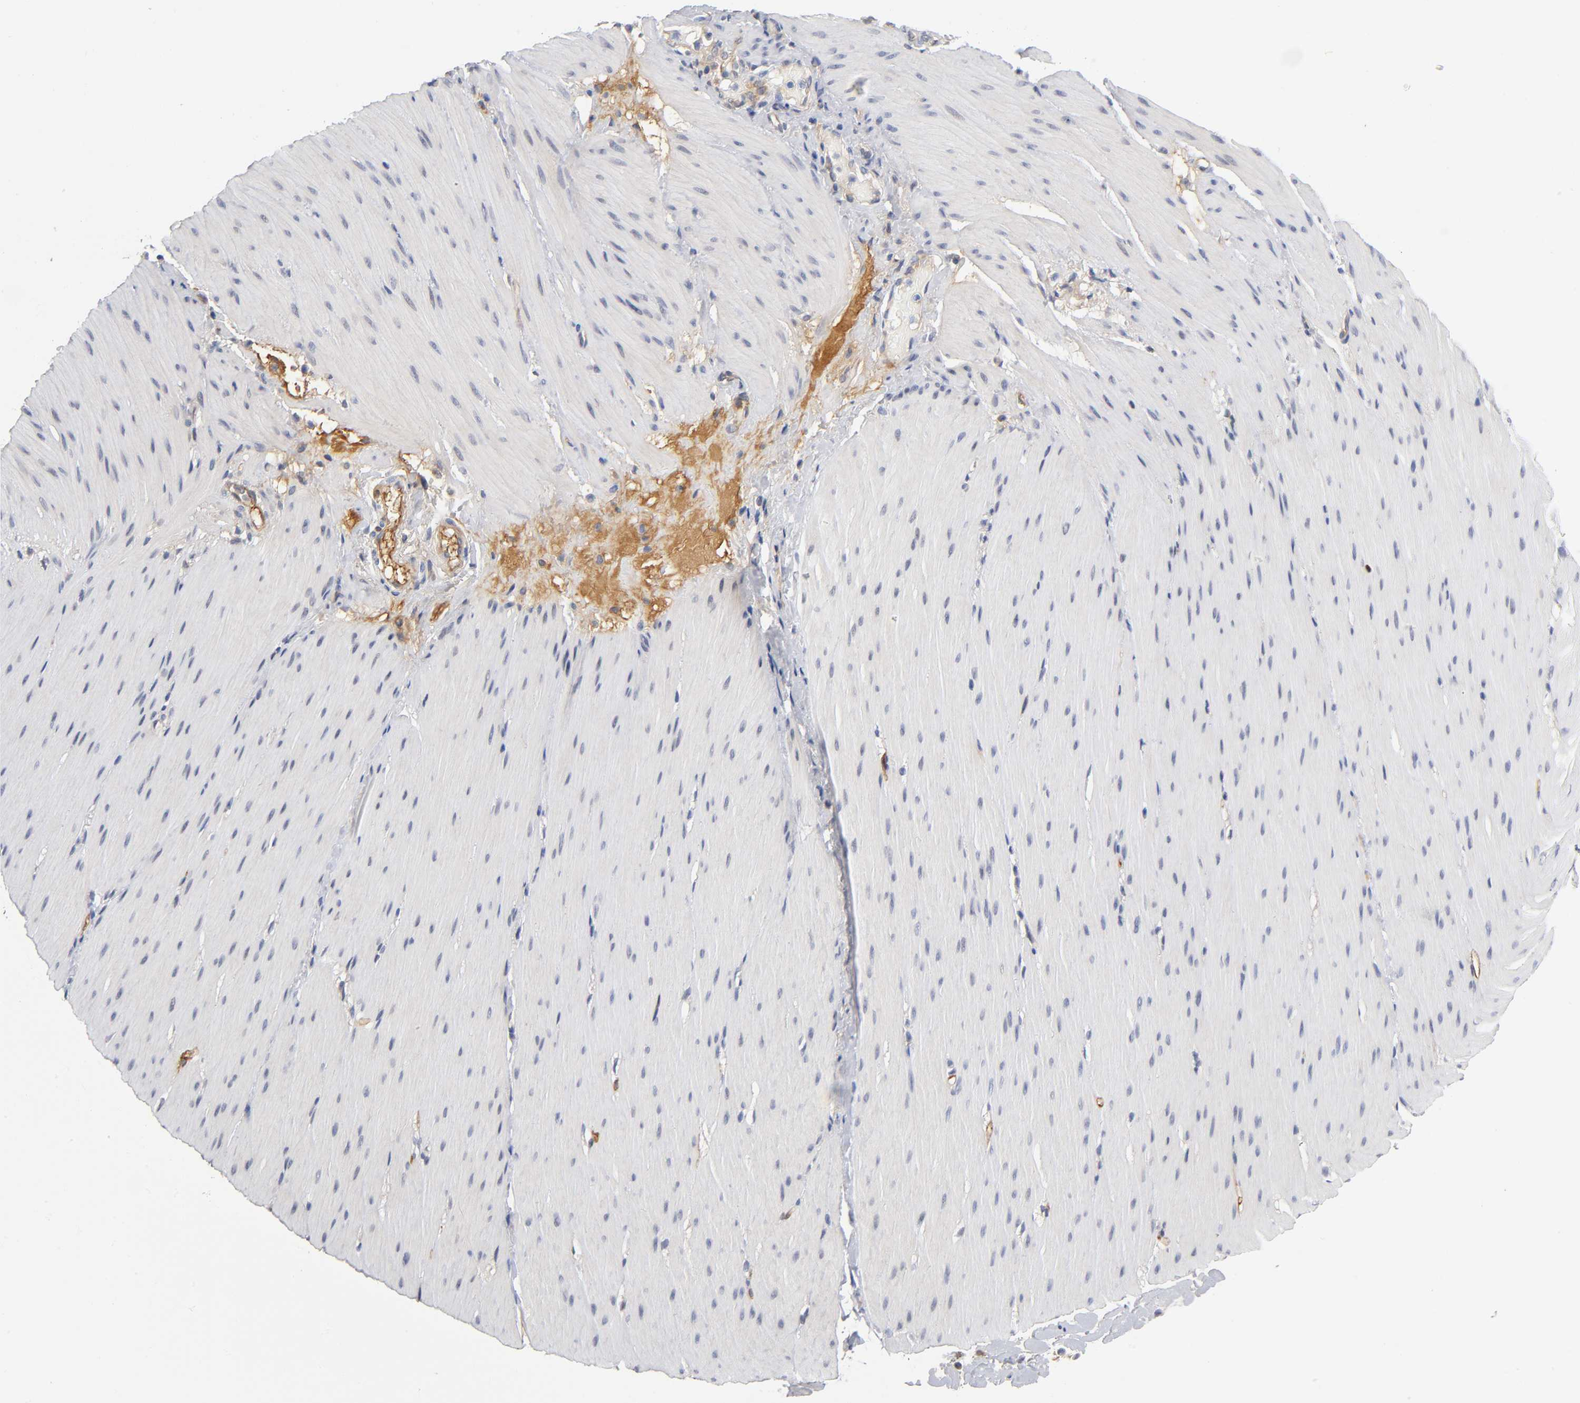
{"staining": {"intensity": "negative", "quantity": "none", "location": "none"}, "tissue": "smooth muscle", "cell_type": "Smooth muscle cells", "image_type": "normal", "snomed": [{"axis": "morphology", "description": "Normal tissue, NOS"}, {"axis": "topography", "description": "Smooth muscle"}, {"axis": "topography", "description": "Colon"}], "caption": "Smooth muscle cells show no significant protein positivity in normal smooth muscle.", "gene": "NOVA1", "patient": {"sex": "male", "age": 67}}